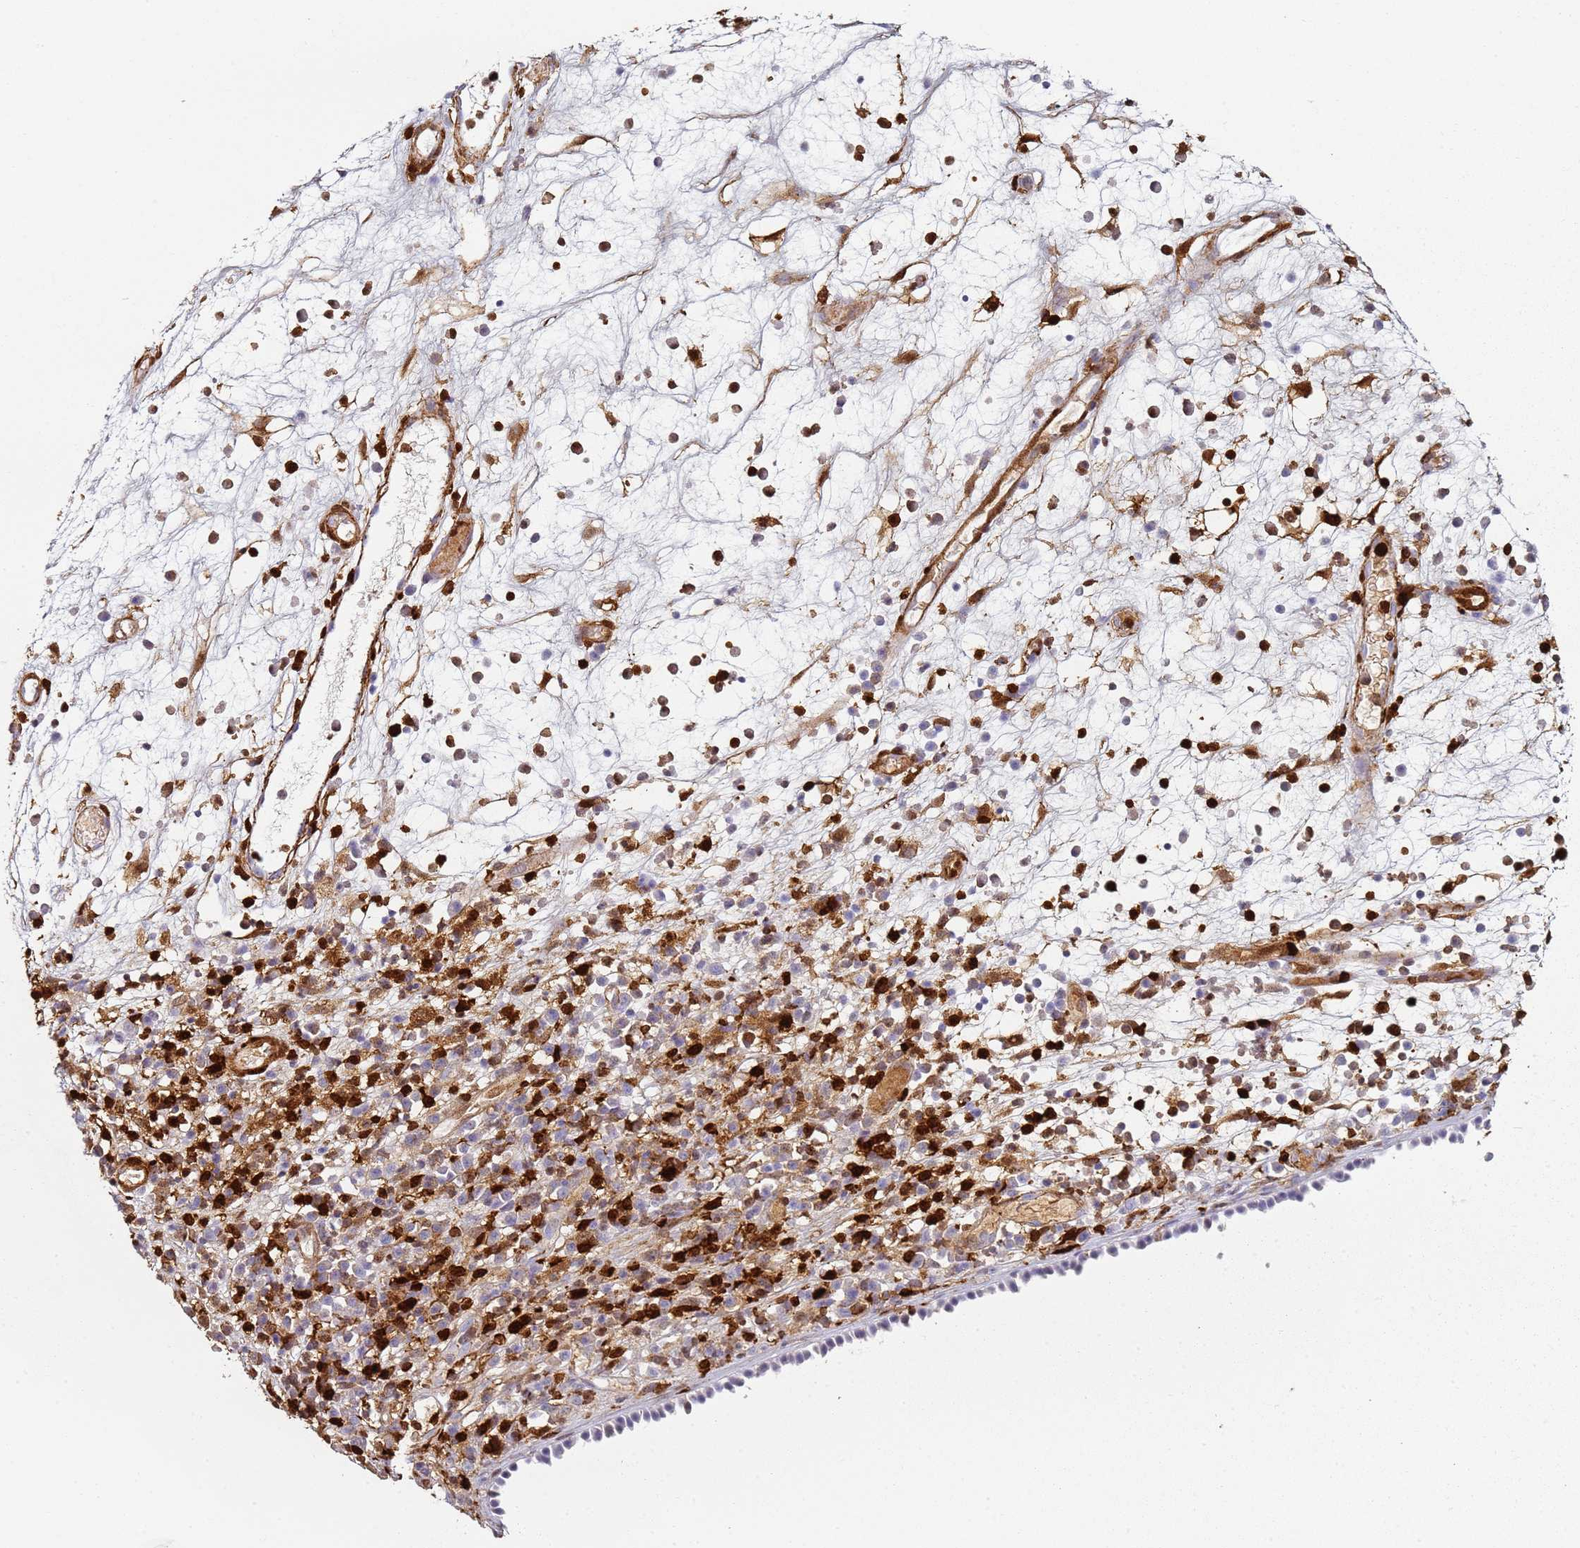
{"staining": {"intensity": "negative", "quantity": "none", "location": "none"}, "tissue": "nasopharynx", "cell_type": "Respiratory epithelial cells", "image_type": "normal", "snomed": [{"axis": "morphology", "description": "Normal tissue, NOS"}, {"axis": "morphology", "description": "Inflammation, NOS"}, {"axis": "morphology", "description": "Malignant melanoma, Metastatic site"}, {"axis": "topography", "description": "Nasopharynx"}], "caption": "There is no significant expression in respiratory epithelial cells of nasopharynx. The staining is performed using DAB (3,3'-diaminobenzidine) brown chromogen with nuclei counter-stained in using hematoxylin.", "gene": "S100A4", "patient": {"sex": "male", "age": 70}}